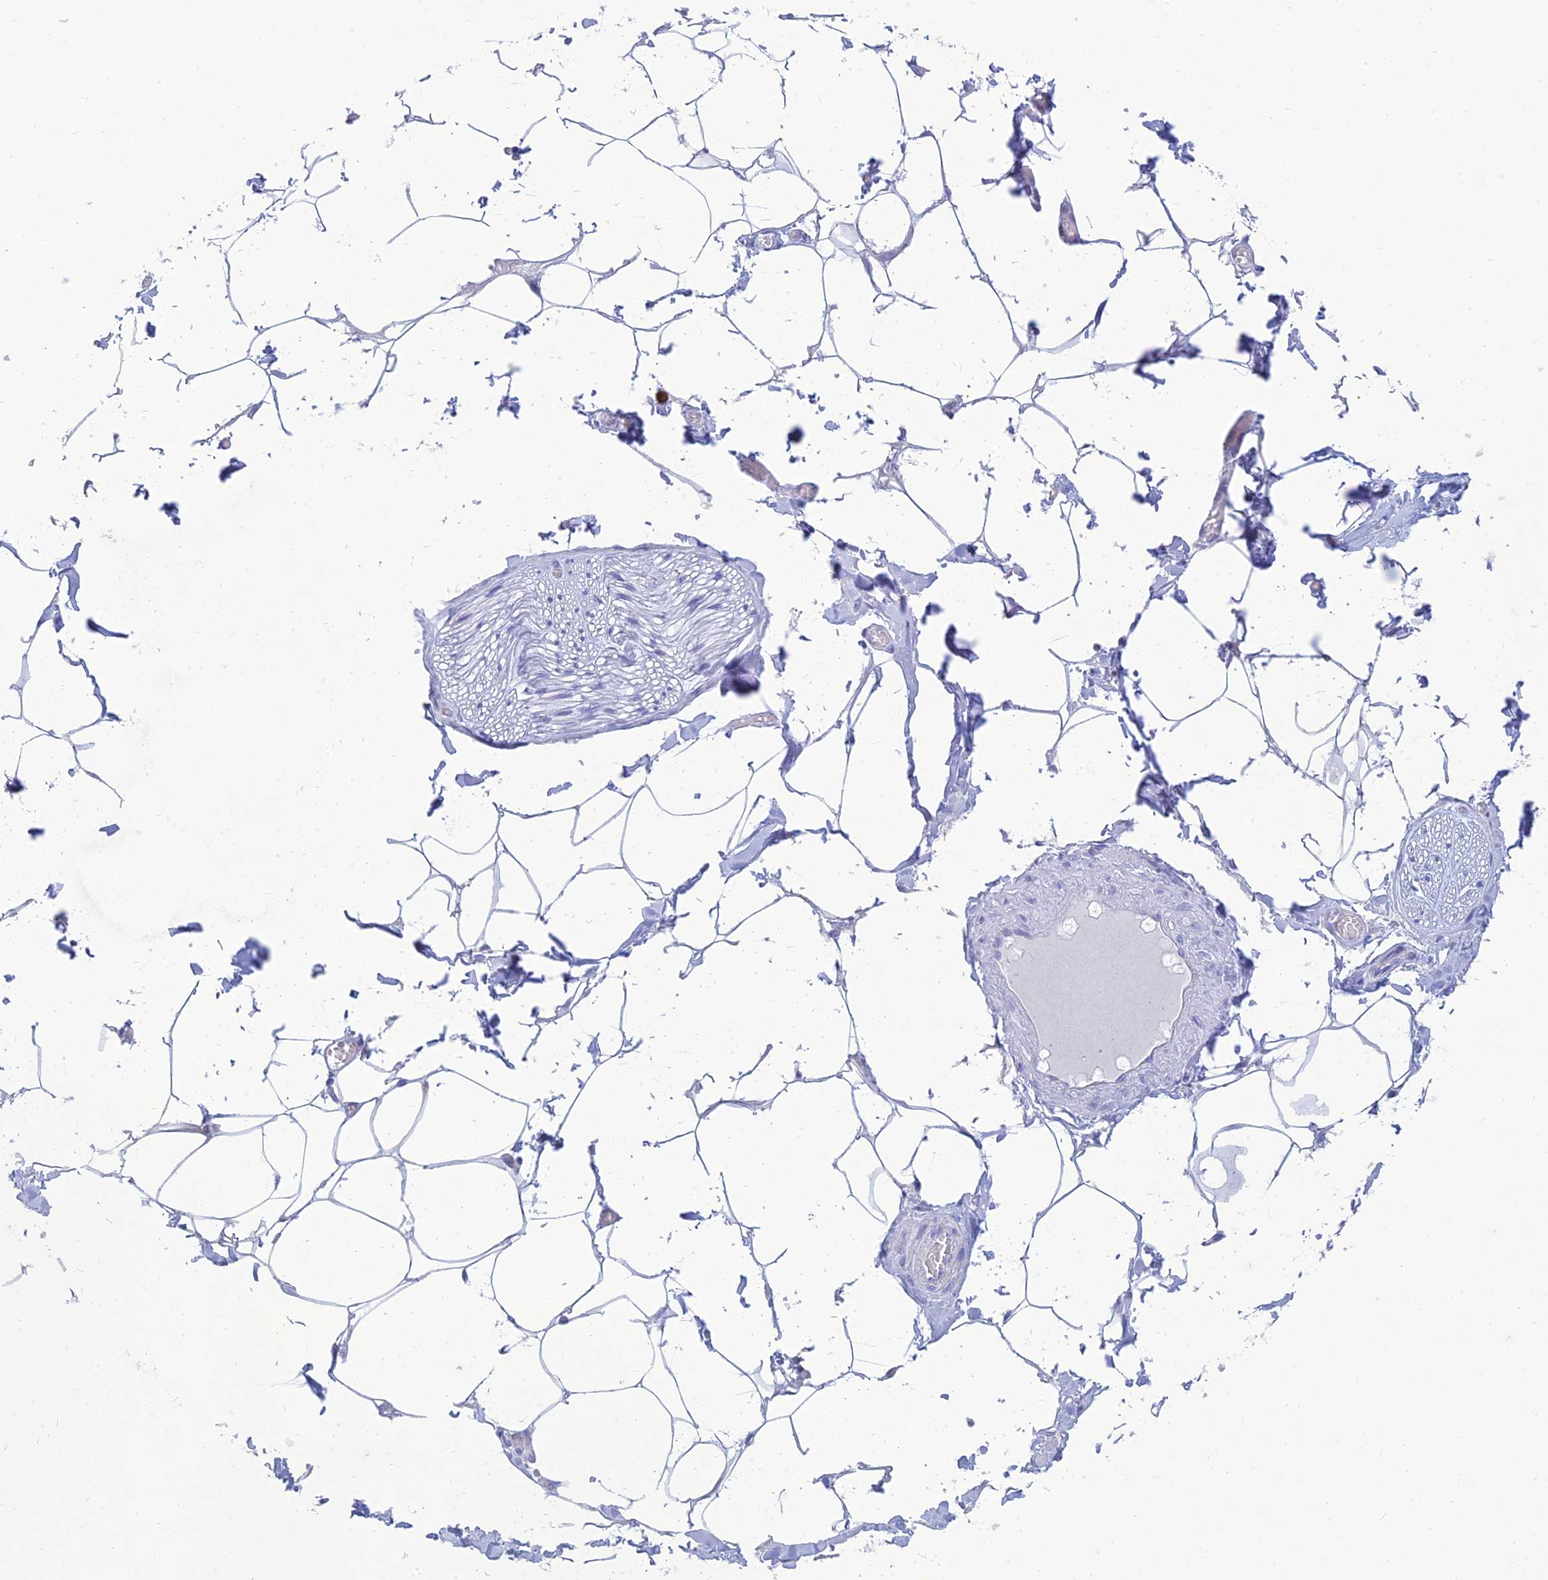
{"staining": {"intensity": "negative", "quantity": "none", "location": "none"}, "tissue": "adipose tissue", "cell_type": "Adipocytes", "image_type": "normal", "snomed": [{"axis": "morphology", "description": "Normal tissue, NOS"}, {"axis": "topography", "description": "Soft tissue"}, {"axis": "topography", "description": "Adipose tissue"}, {"axis": "topography", "description": "Vascular tissue"}, {"axis": "topography", "description": "Peripheral nerve tissue"}], "caption": "This is a image of IHC staining of benign adipose tissue, which shows no staining in adipocytes.", "gene": "MAL2", "patient": {"sex": "male", "age": 46}}